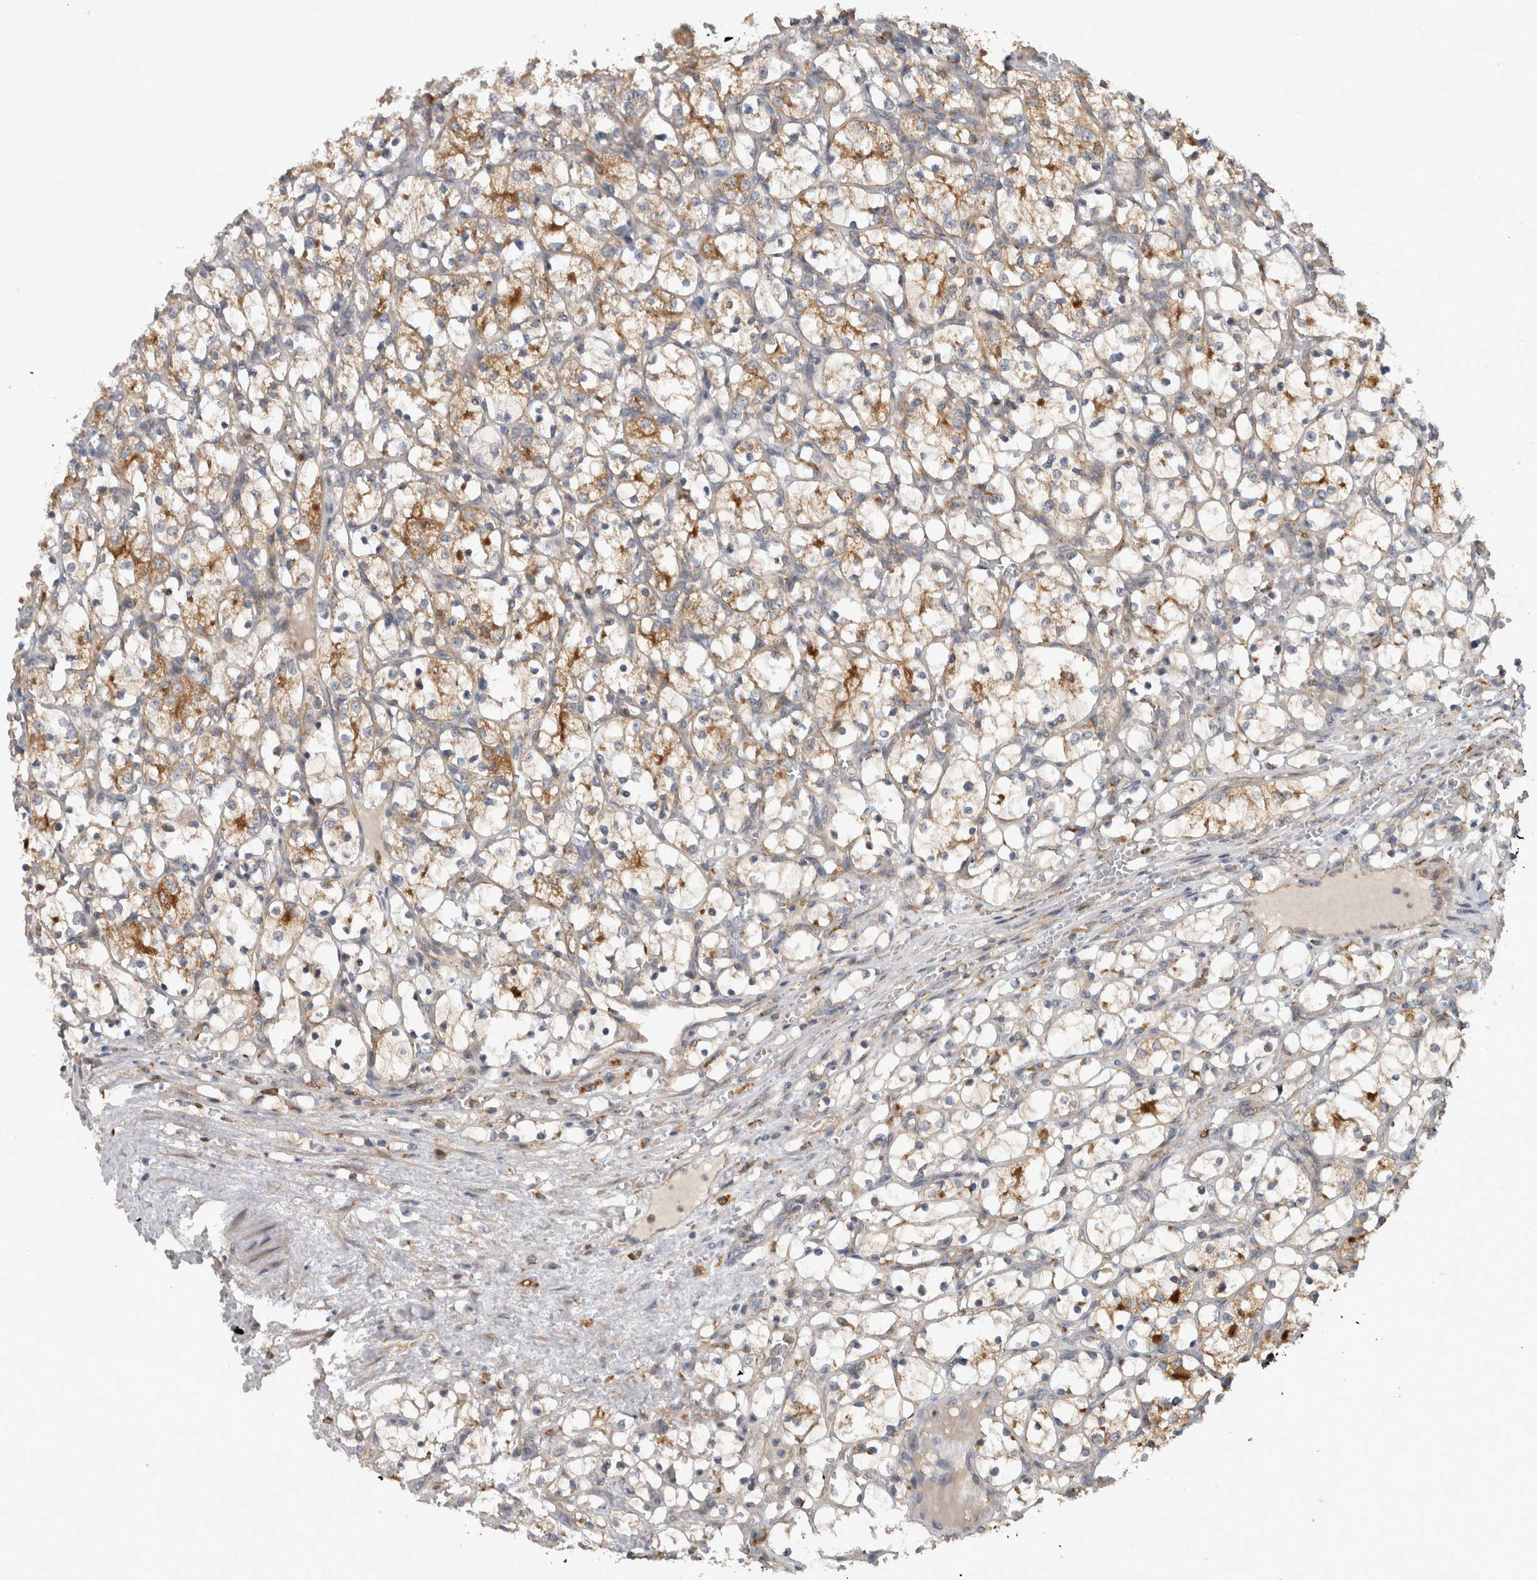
{"staining": {"intensity": "moderate", "quantity": ">75%", "location": "cytoplasmic/membranous"}, "tissue": "renal cancer", "cell_type": "Tumor cells", "image_type": "cancer", "snomed": [{"axis": "morphology", "description": "Adenocarcinoma, NOS"}, {"axis": "topography", "description": "Kidney"}], "caption": "Moderate cytoplasmic/membranous staining is appreciated in about >75% of tumor cells in adenocarcinoma (renal).", "gene": "ADGRL3", "patient": {"sex": "female", "age": 69}}